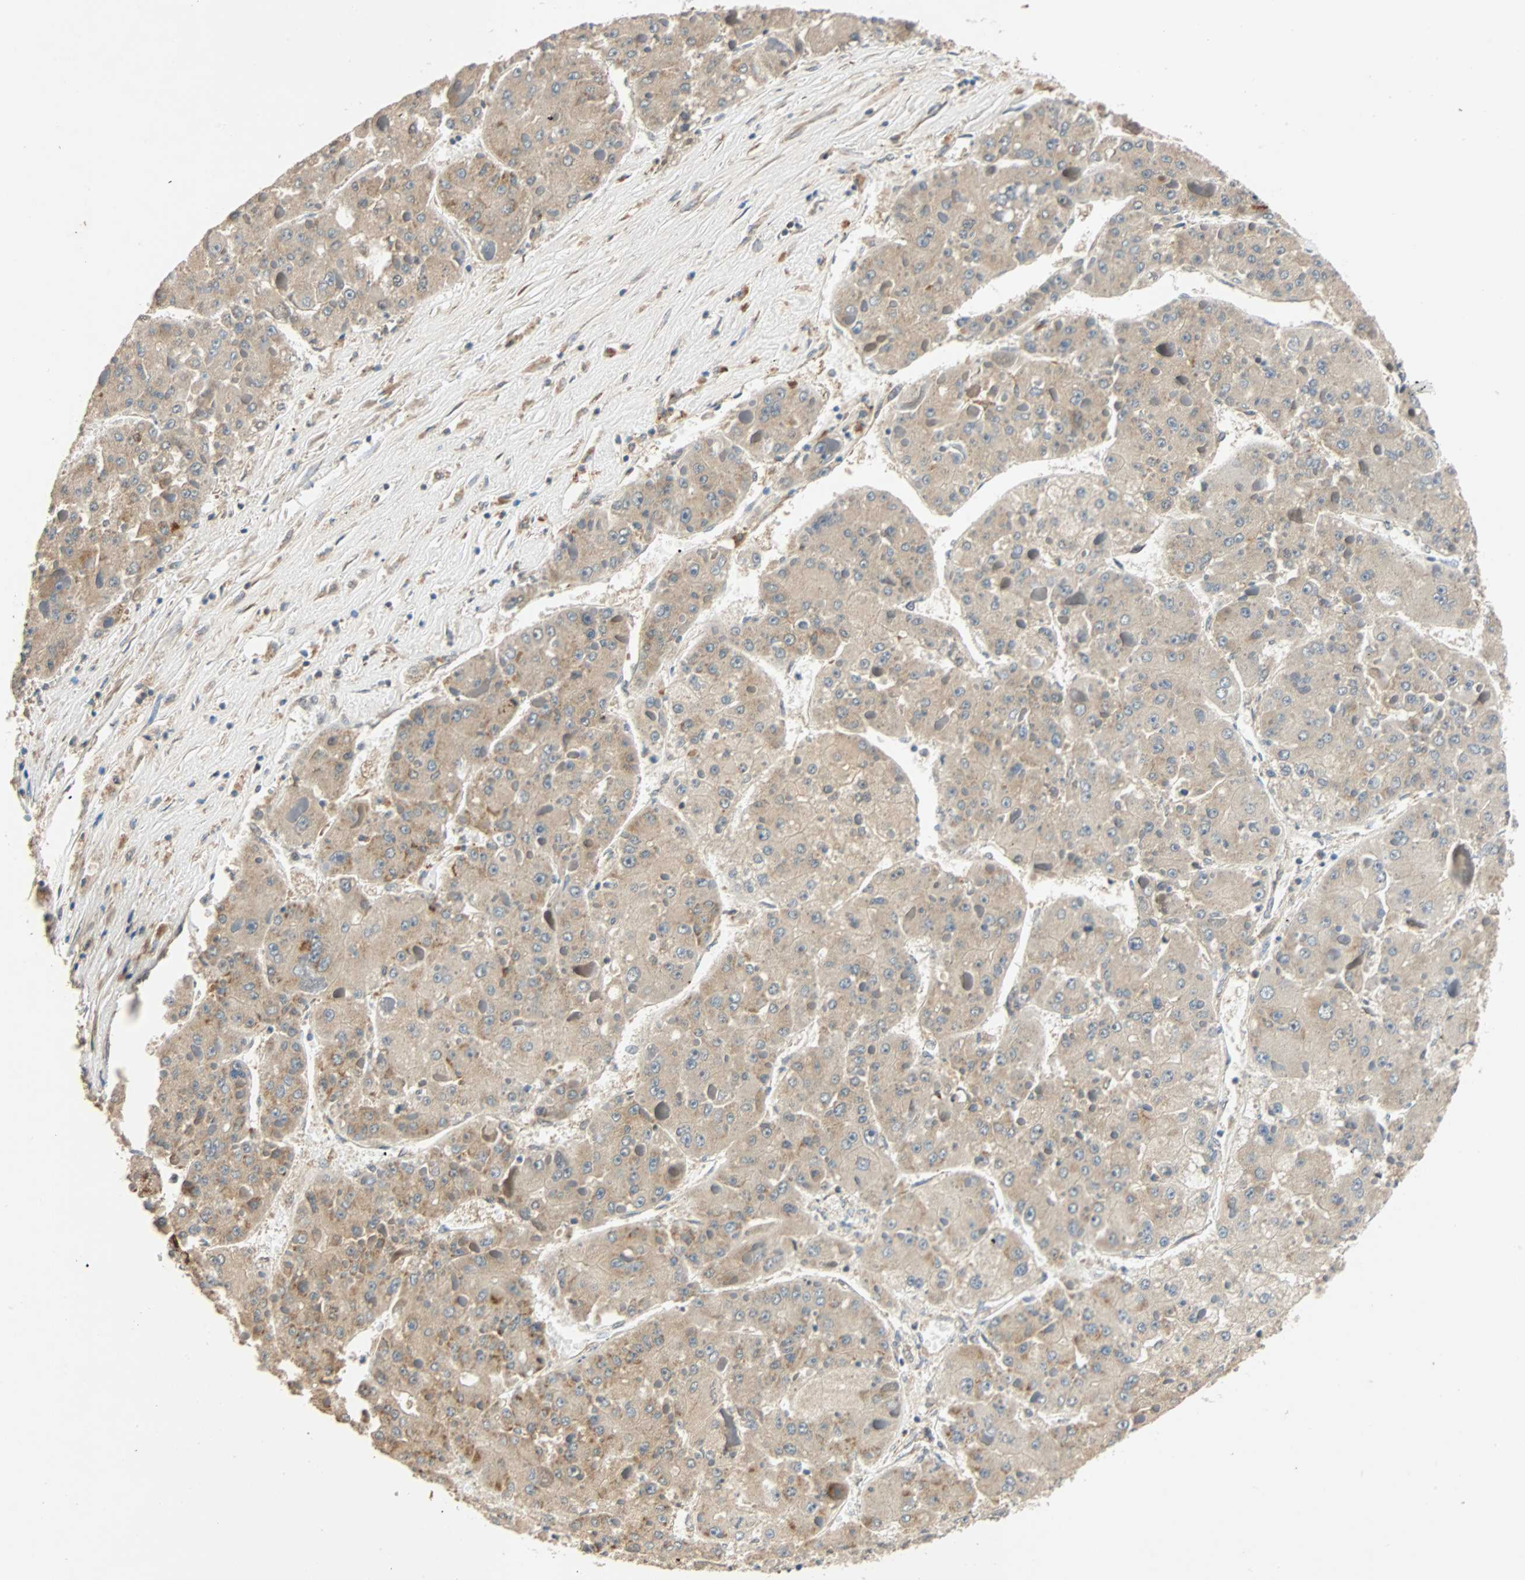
{"staining": {"intensity": "strong", "quantity": "<25%", "location": "nuclear"}, "tissue": "liver cancer", "cell_type": "Tumor cells", "image_type": "cancer", "snomed": [{"axis": "morphology", "description": "Carcinoma, Hepatocellular, NOS"}, {"axis": "topography", "description": "Liver"}], "caption": "Protein analysis of liver cancer tissue shows strong nuclear positivity in about <25% of tumor cells.", "gene": "QSER1", "patient": {"sex": "female", "age": 73}}